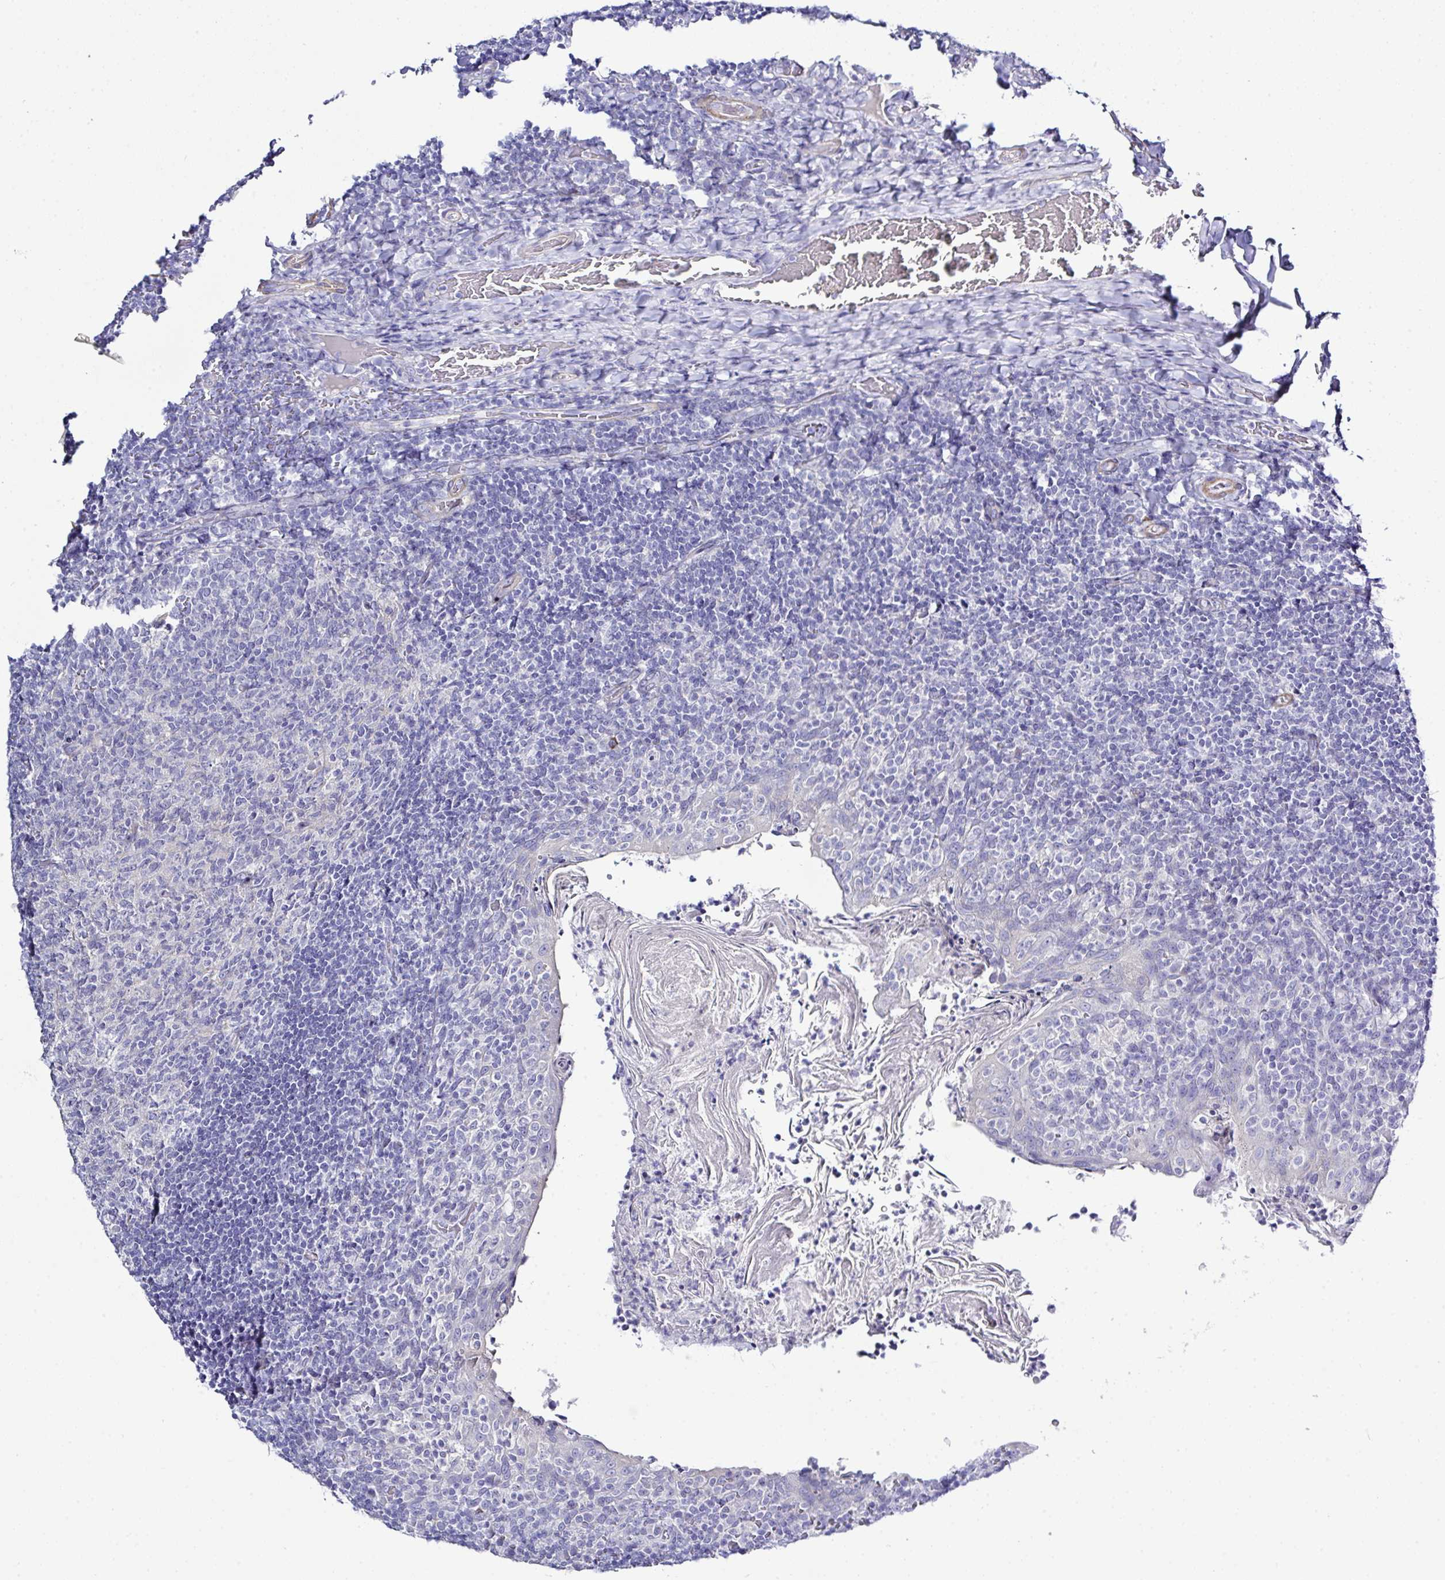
{"staining": {"intensity": "negative", "quantity": "none", "location": "none"}, "tissue": "tonsil", "cell_type": "Germinal center cells", "image_type": "normal", "snomed": [{"axis": "morphology", "description": "Normal tissue, NOS"}, {"axis": "topography", "description": "Tonsil"}], "caption": "IHC image of benign tonsil stained for a protein (brown), which reveals no positivity in germinal center cells. (Brightfield microscopy of DAB (3,3'-diaminobenzidine) IHC at high magnification).", "gene": "MED11", "patient": {"sex": "female", "age": 10}}